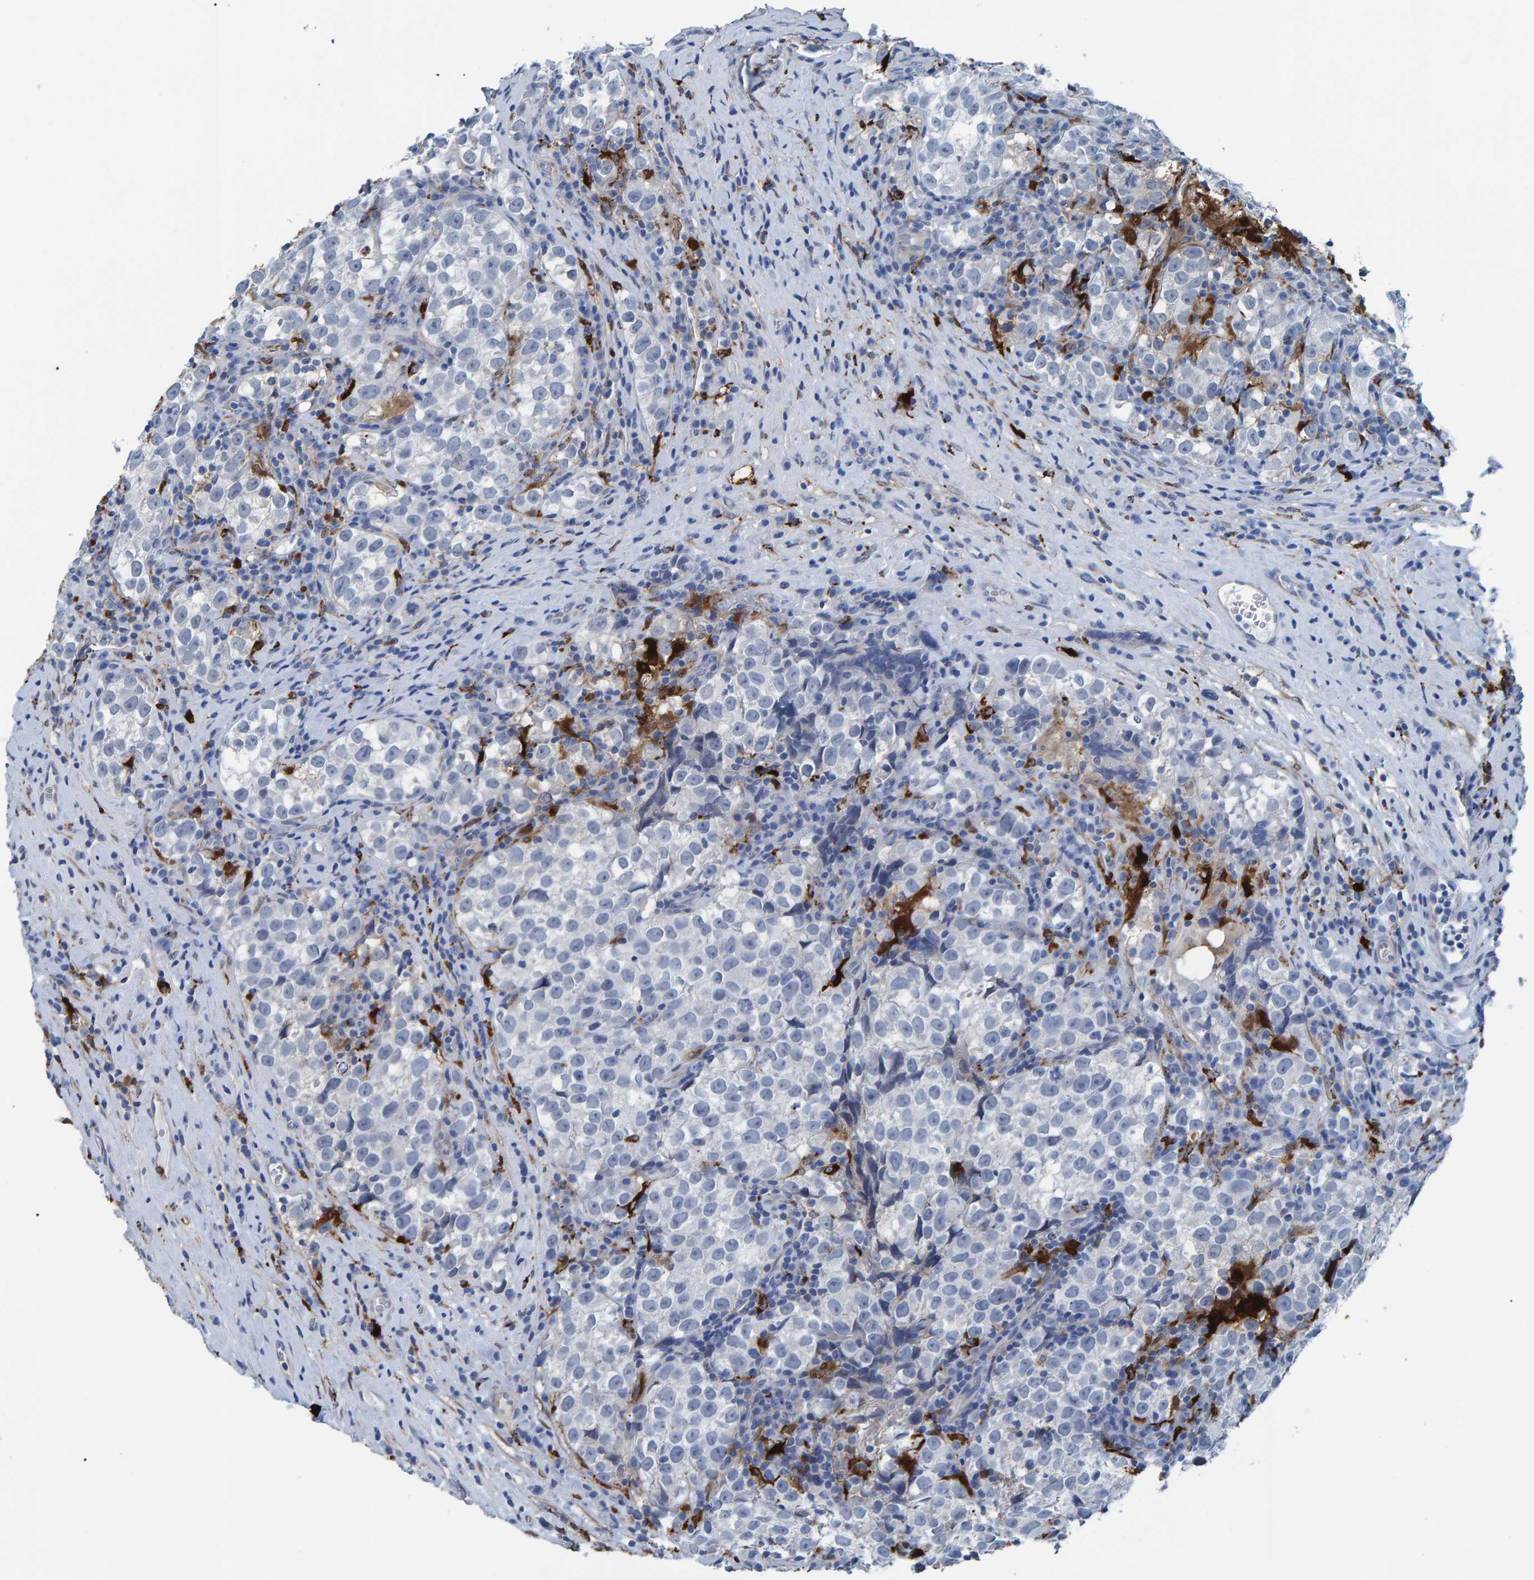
{"staining": {"intensity": "negative", "quantity": "none", "location": "none"}, "tissue": "testis cancer", "cell_type": "Tumor cells", "image_type": "cancer", "snomed": [{"axis": "morphology", "description": "Normal tissue, NOS"}, {"axis": "morphology", "description": "Seminoma, NOS"}, {"axis": "topography", "description": "Testis"}], "caption": "A micrograph of testis seminoma stained for a protein exhibits no brown staining in tumor cells.", "gene": "IDO1", "patient": {"sex": "male", "age": 43}}